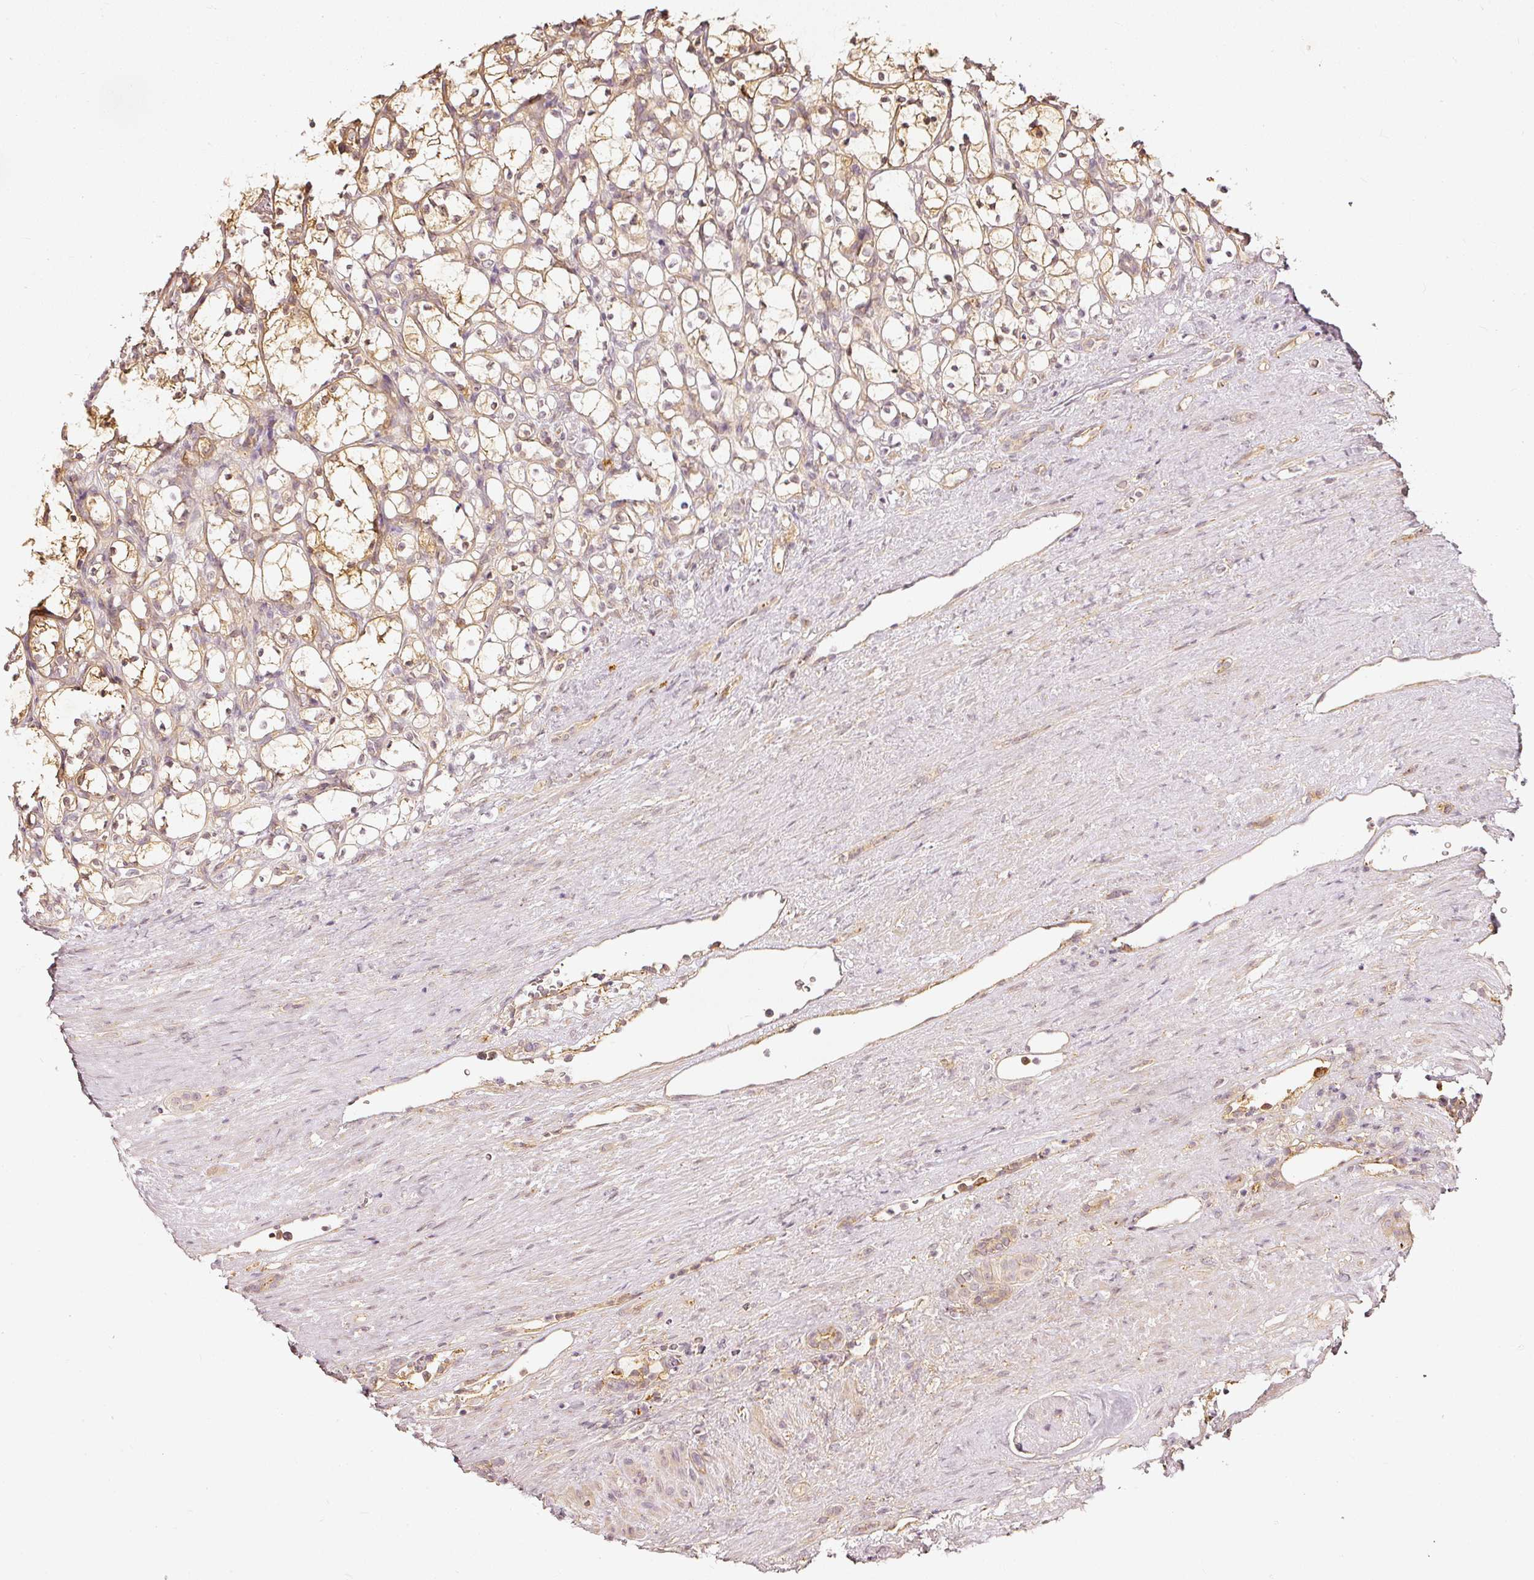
{"staining": {"intensity": "weak", "quantity": "25%-75%", "location": "cytoplasmic/membranous"}, "tissue": "renal cancer", "cell_type": "Tumor cells", "image_type": "cancer", "snomed": [{"axis": "morphology", "description": "Adenocarcinoma, NOS"}, {"axis": "topography", "description": "Kidney"}], "caption": "Human renal cancer stained with a brown dye reveals weak cytoplasmic/membranous positive expression in about 25%-75% of tumor cells.", "gene": "DRD2", "patient": {"sex": "female", "age": 69}}